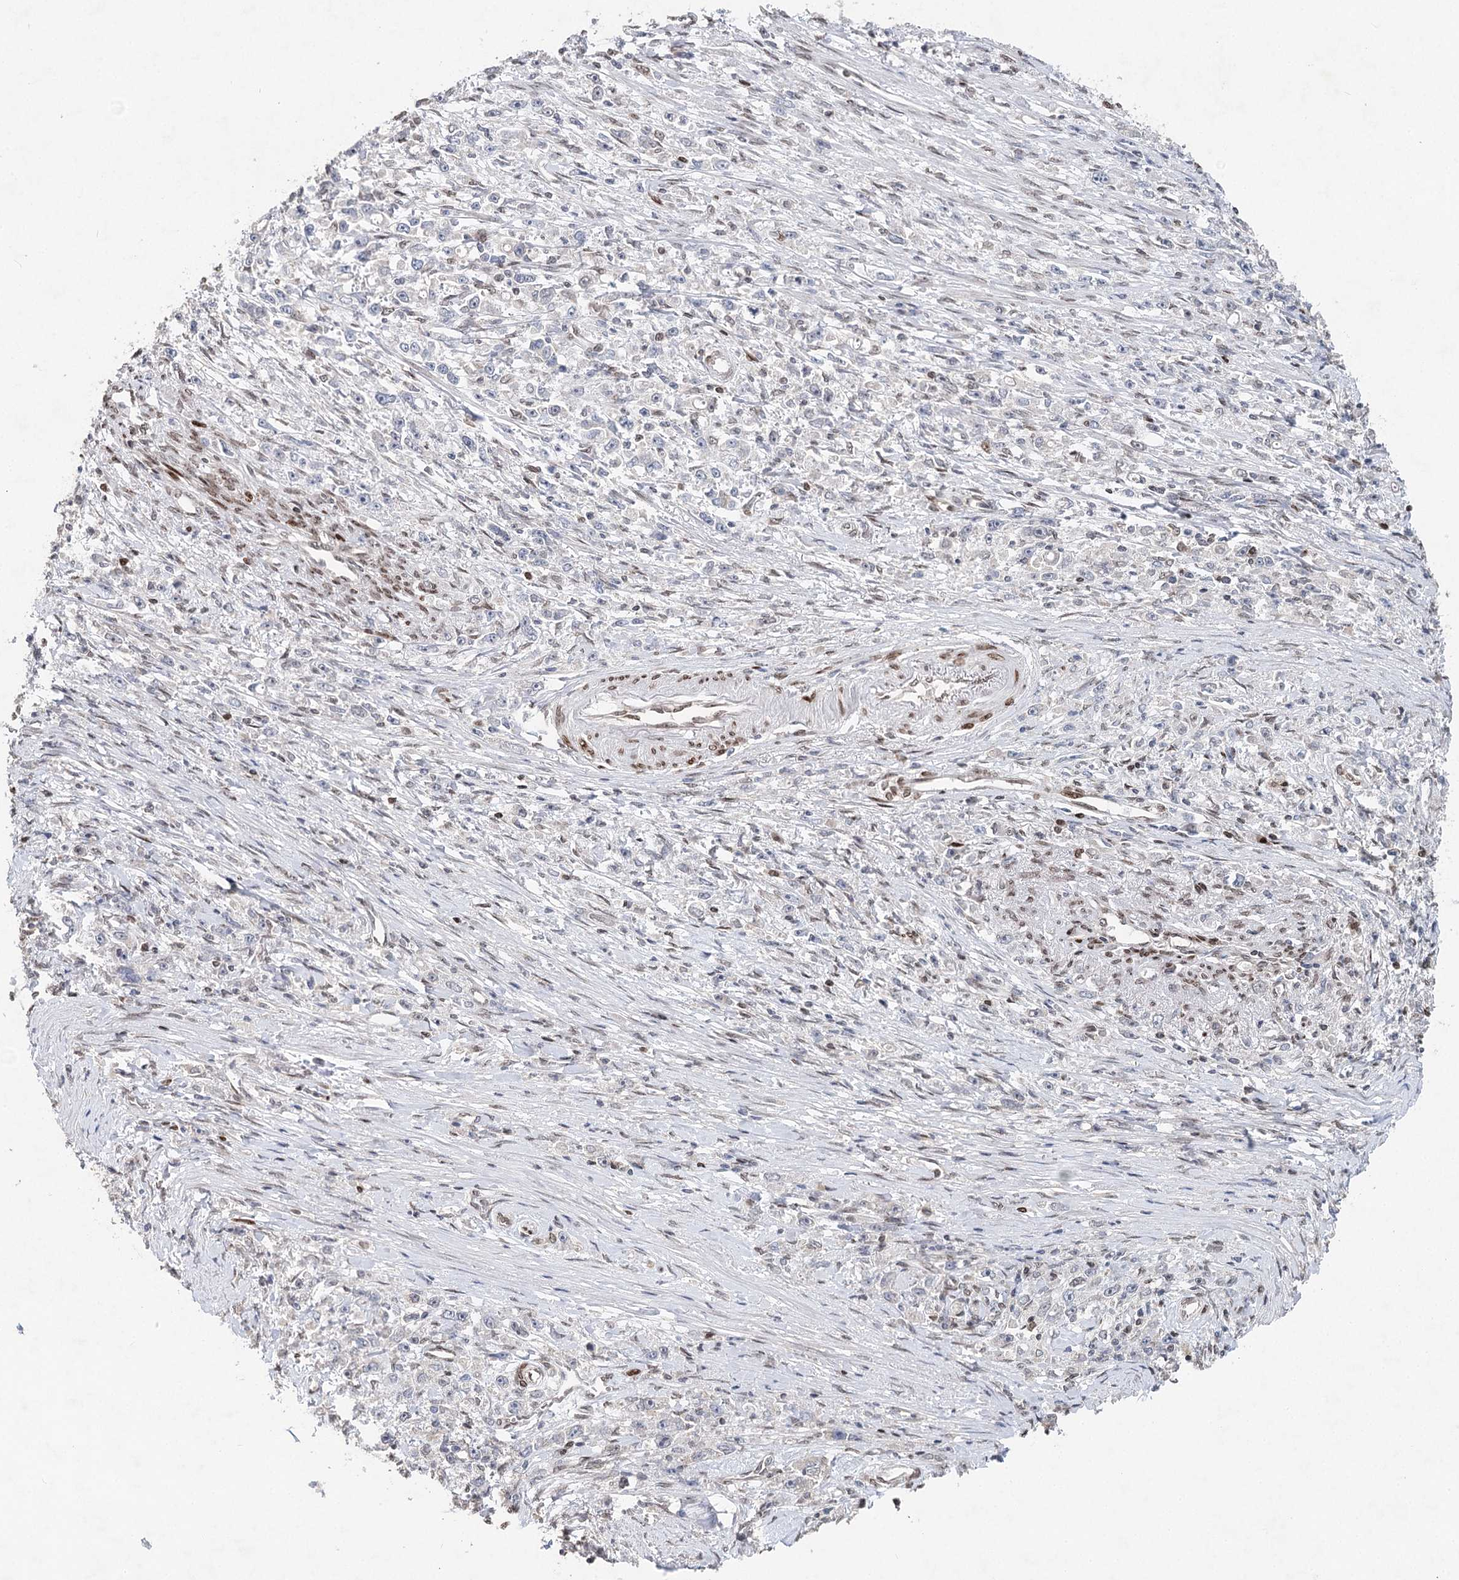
{"staining": {"intensity": "negative", "quantity": "none", "location": "none"}, "tissue": "stomach cancer", "cell_type": "Tumor cells", "image_type": "cancer", "snomed": [{"axis": "morphology", "description": "Adenocarcinoma, NOS"}, {"axis": "topography", "description": "Stomach"}], "caption": "IHC image of neoplastic tissue: stomach adenocarcinoma stained with DAB reveals no significant protein staining in tumor cells.", "gene": "FRMD4A", "patient": {"sex": "female", "age": 59}}